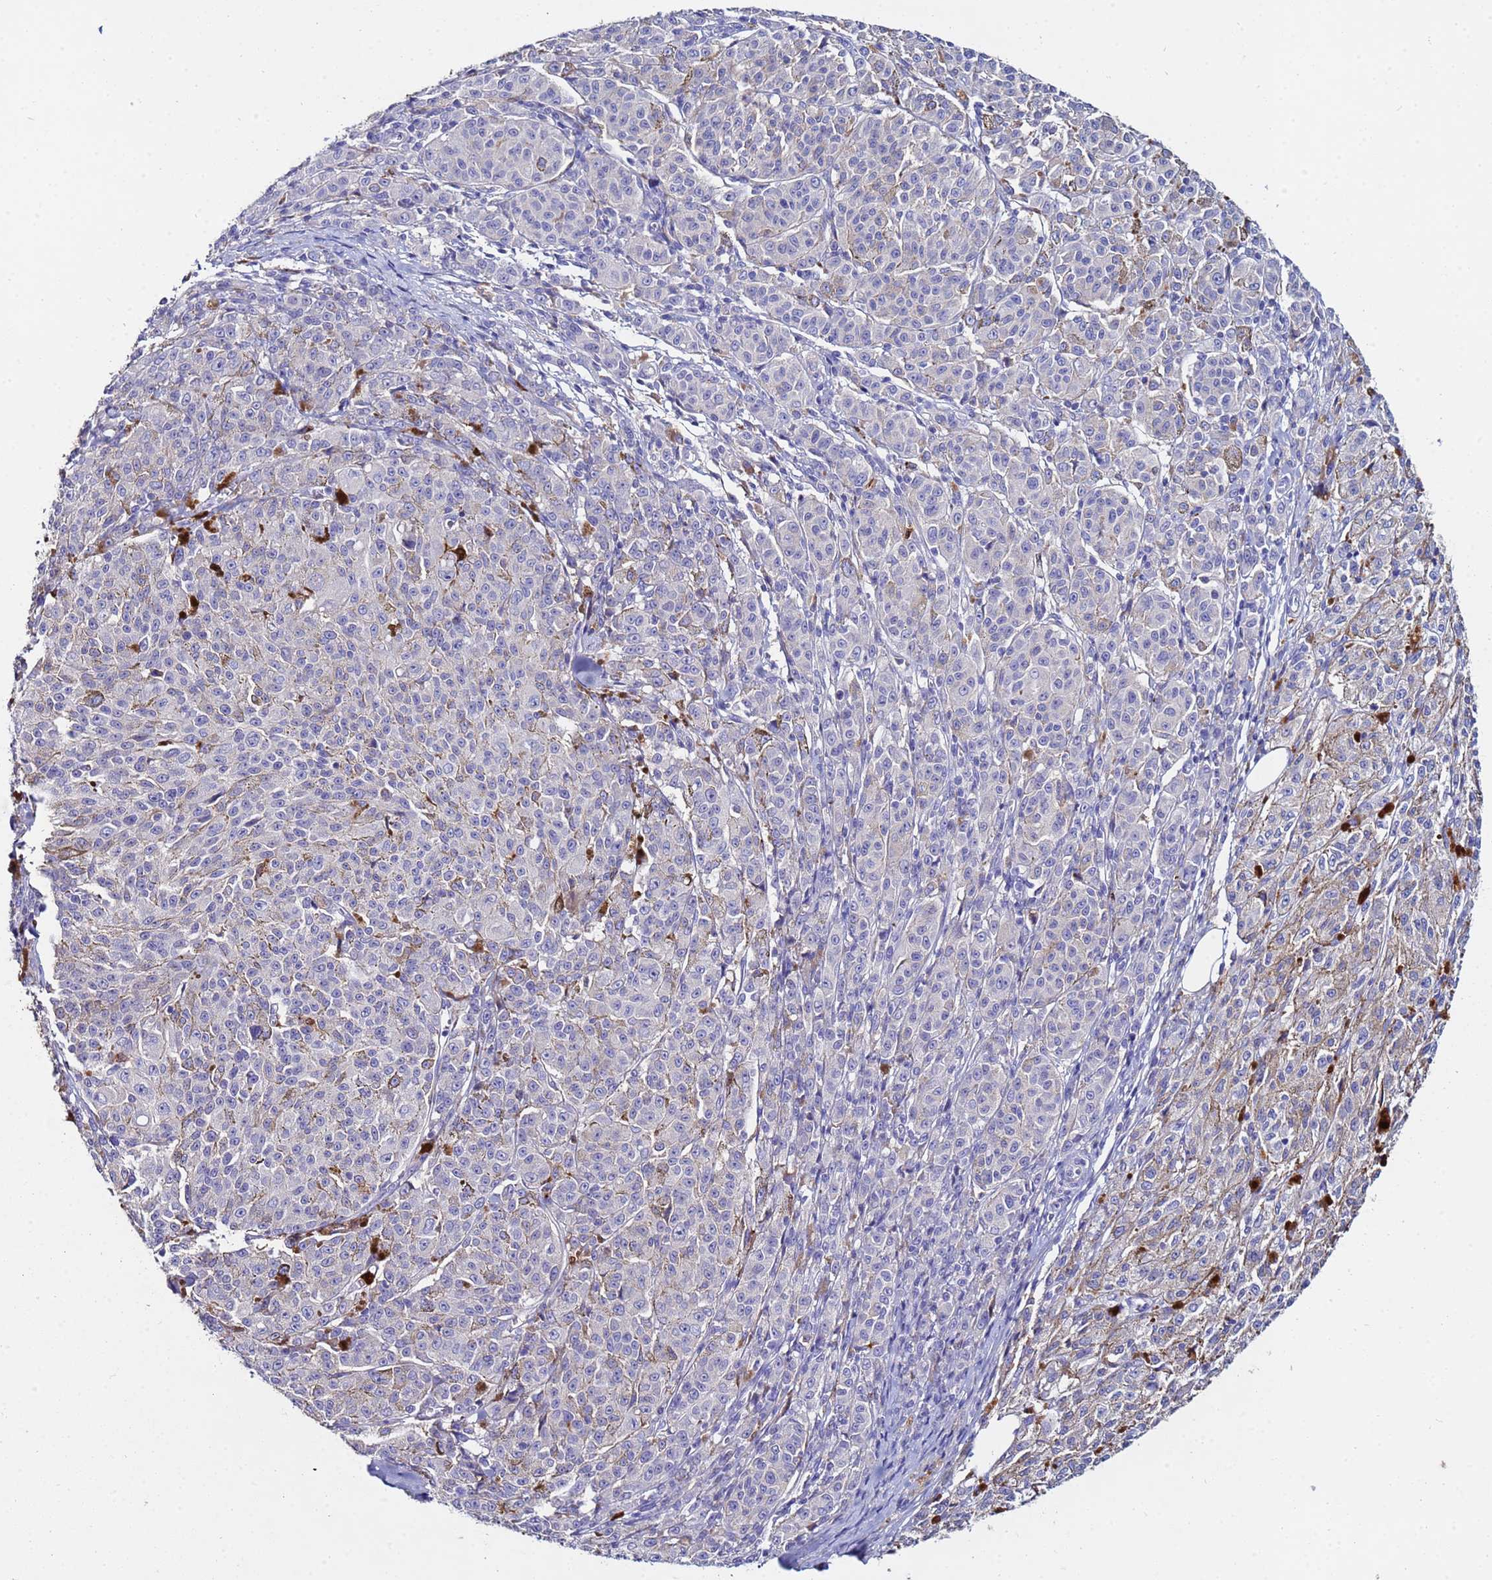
{"staining": {"intensity": "negative", "quantity": "none", "location": "none"}, "tissue": "melanoma", "cell_type": "Tumor cells", "image_type": "cancer", "snomed": [{"axis": "morphology", "description": "Malignant melanoma, NOS"}, {"axis": "topography", "description": "Skin"}], "caption": "A micrograph of human melanoma is negative for staining in tumor cells.", "gene": "TUBAL3", "patient": {"sex": "female", "age": 52}}